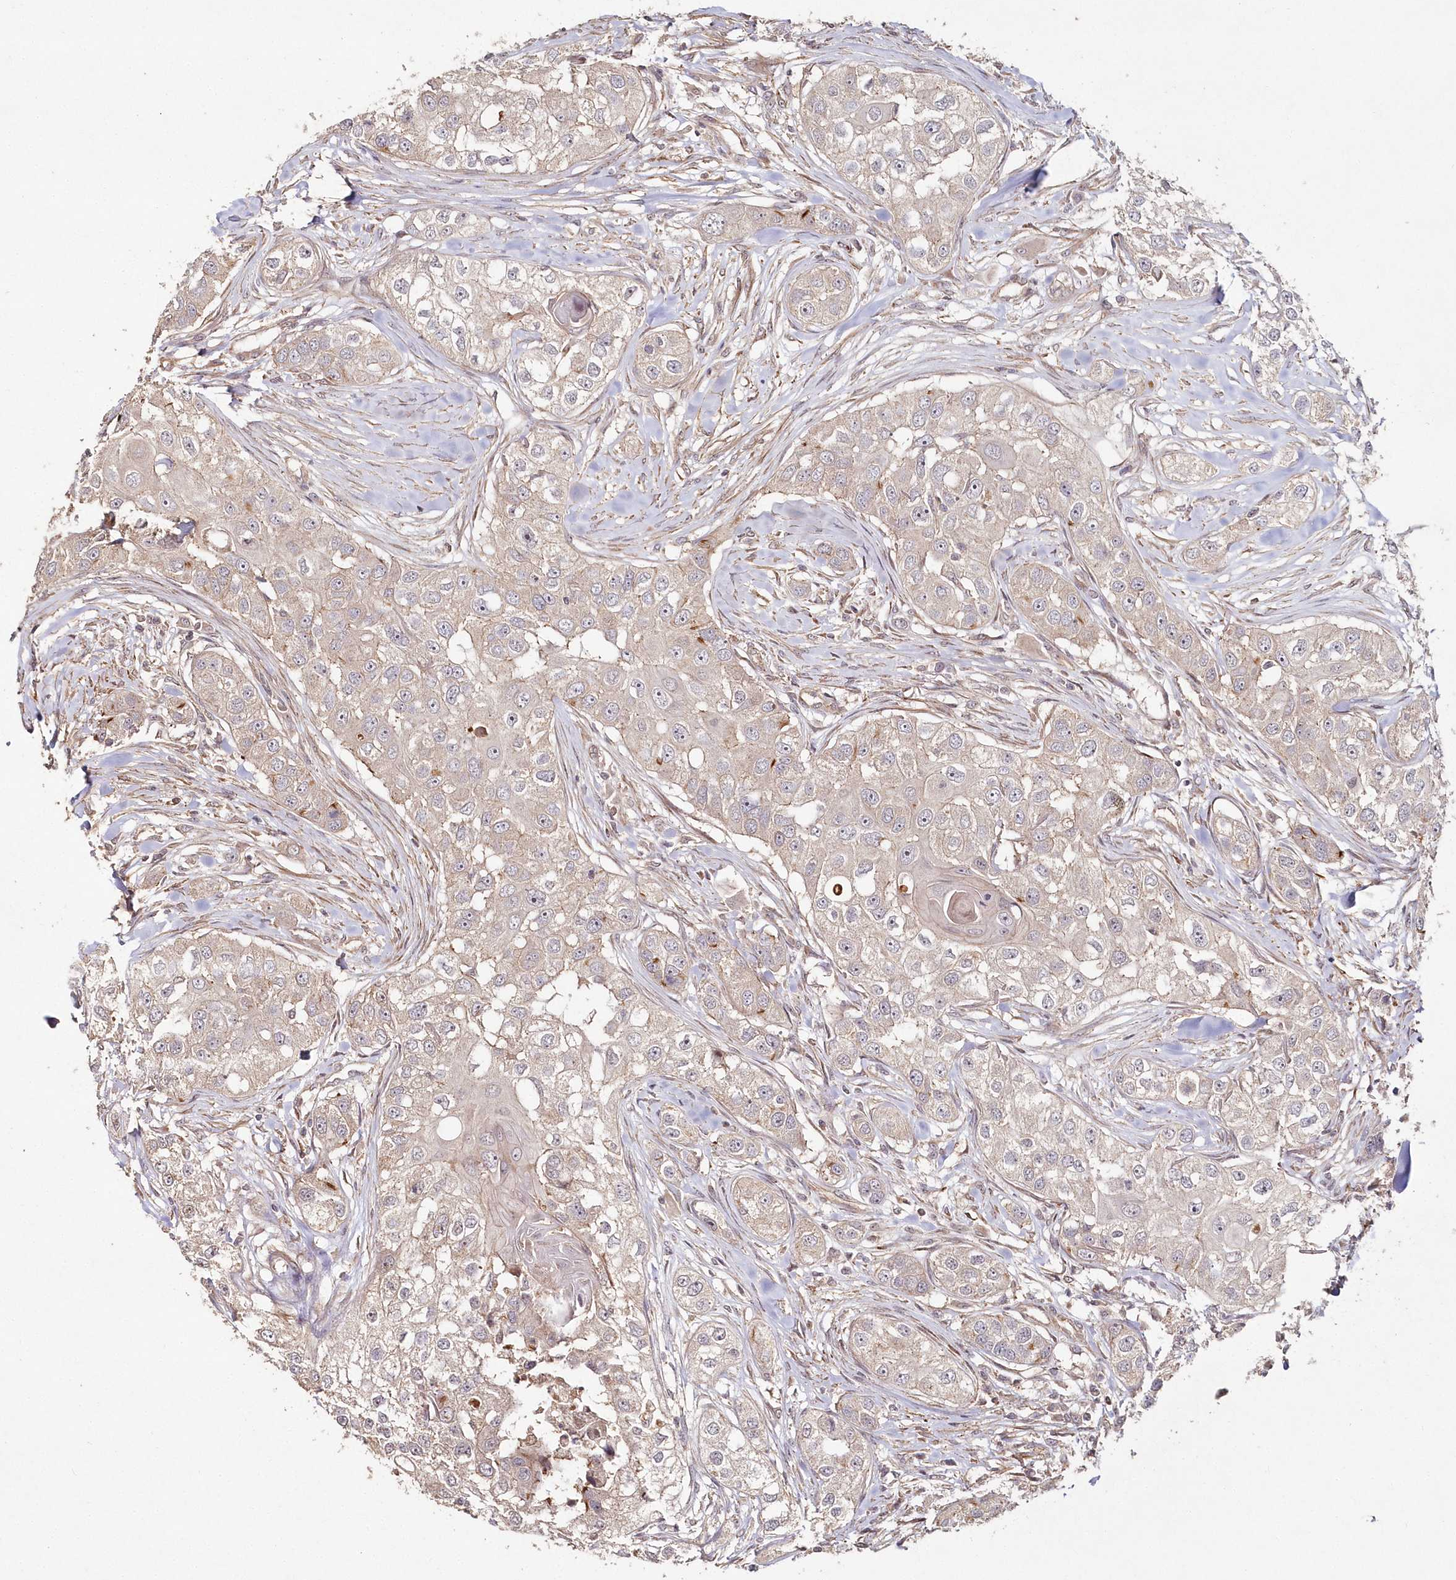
{"staining": {"intensity": "weak", "quantity": ">75%", "location": "cytoplasmic/membranous"}, "tissue": "head and neck cancer", "cell_type": "Tumor cells", "image_type": "cancer", "snomed": [{"axis": "morphology", "description": "Normal tissue, NOS"}, {"axis": "morphology", "description": "Squamous cell carcinoma, NOS"}, {"axis": "topography", "description": "Skeletal muscle"}, {"axis": "topography", "description": "Head-Neck"}], "caption": "The micrograph reveals a brown stain indicating the presence of a protein in the cytoplasmic/membranous of tumor cells in head and neck cancer (squamous cell carcinoma). The protein is shown in brown color, while the nuclei are stained blue.", "gene": "HYCC2", "patient": {"sex": "male", "age": 51}}